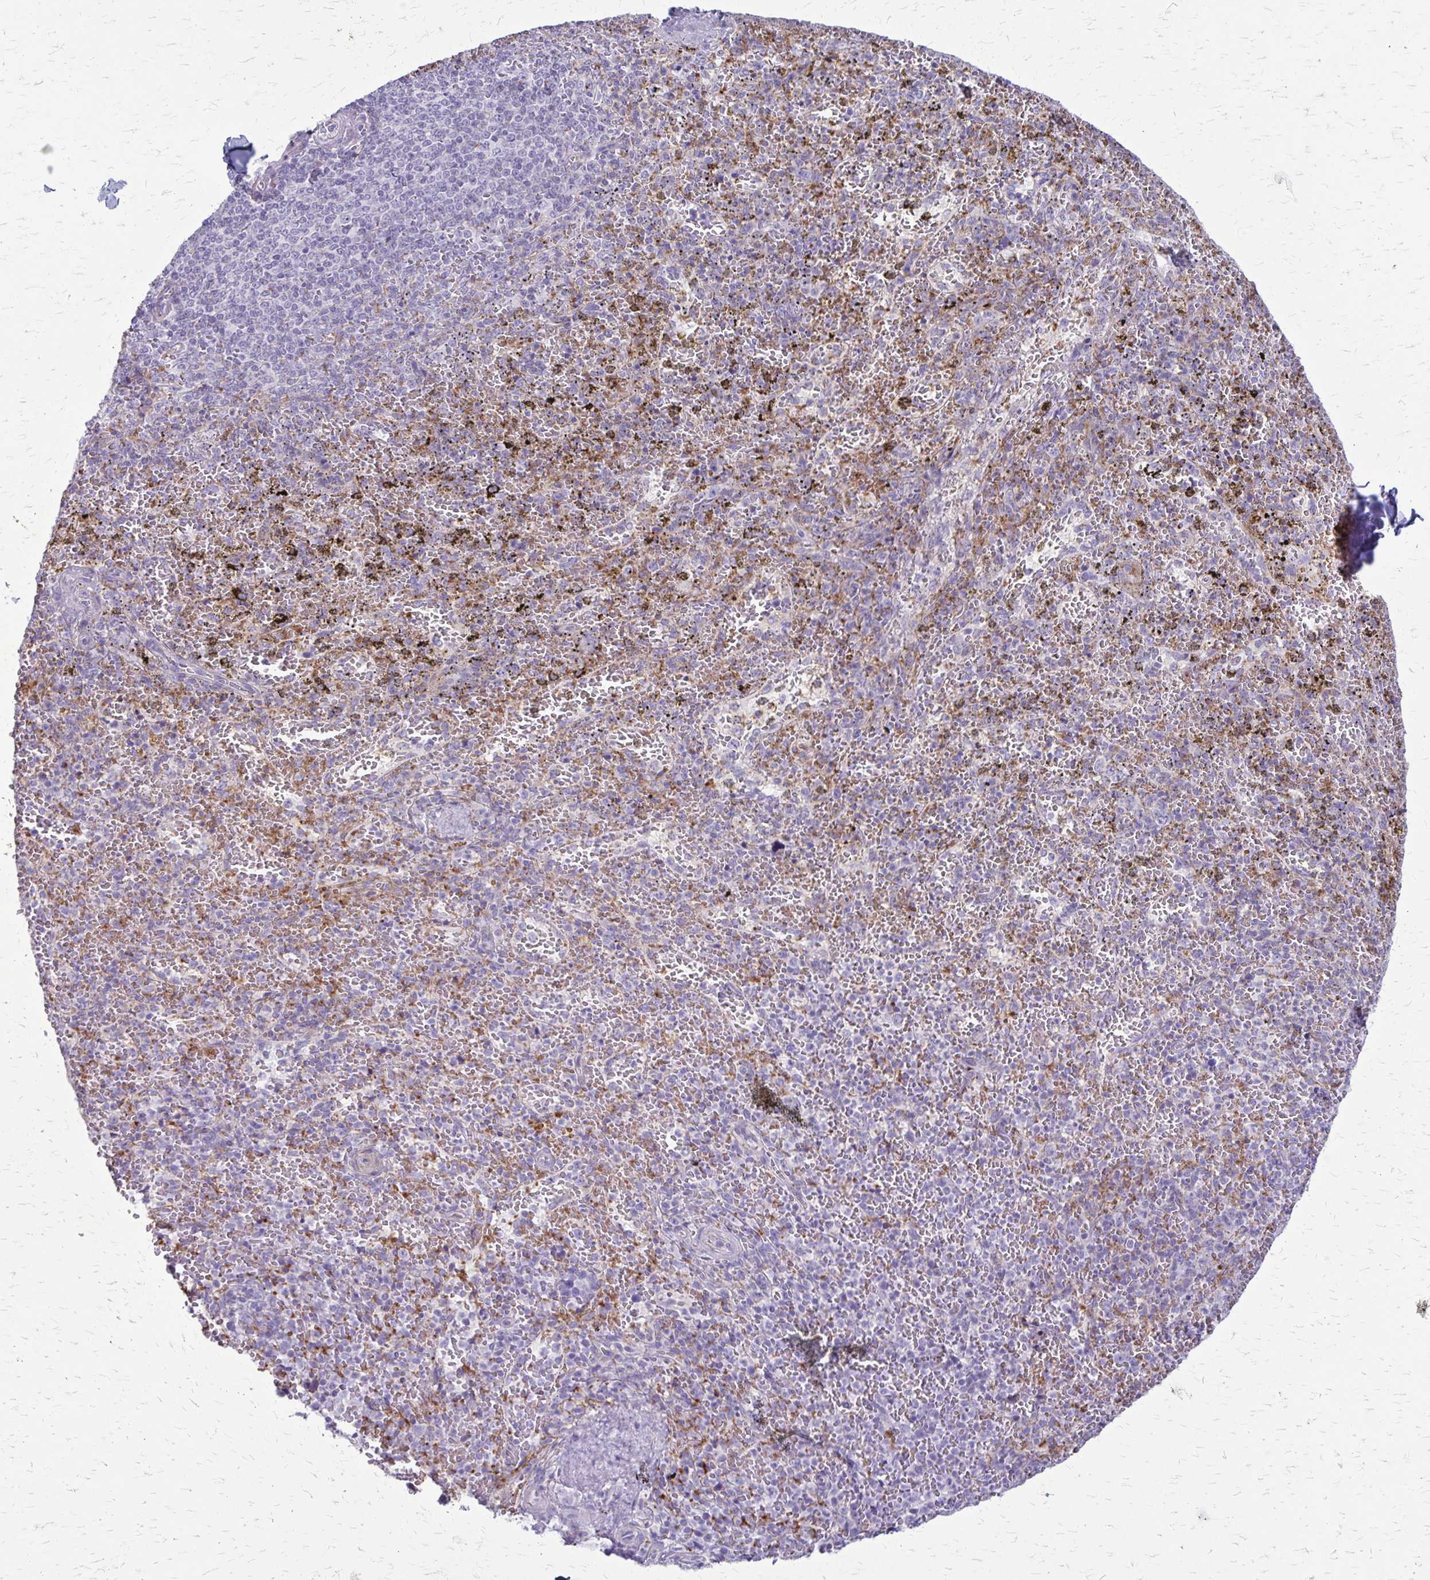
{"staining": {"intensity": "moderate", "quantity": "<25%", "location": "cytoplasmic/membranous"}, "tissue": "spleen", "cell_type": "Cells in red pulp", "image_type": "normal", "snomed": [{"axis": "morphology", "description": "Normal tissue, NOS"}, {"axis": "topography", "description": "Spleen"}], "caption": "Immunohistochemical staining of normal human spleen demonstrates moderate cytoplasmic/membranous protein staining in approximately <25% of cells in red pulp. The protein is stained brown, and the nuclei are stained in blue (DAB IHC with brightfield microscopy, high magnification).", "gene": "GP9", "patient": {"sex": "female", "age": 50}}